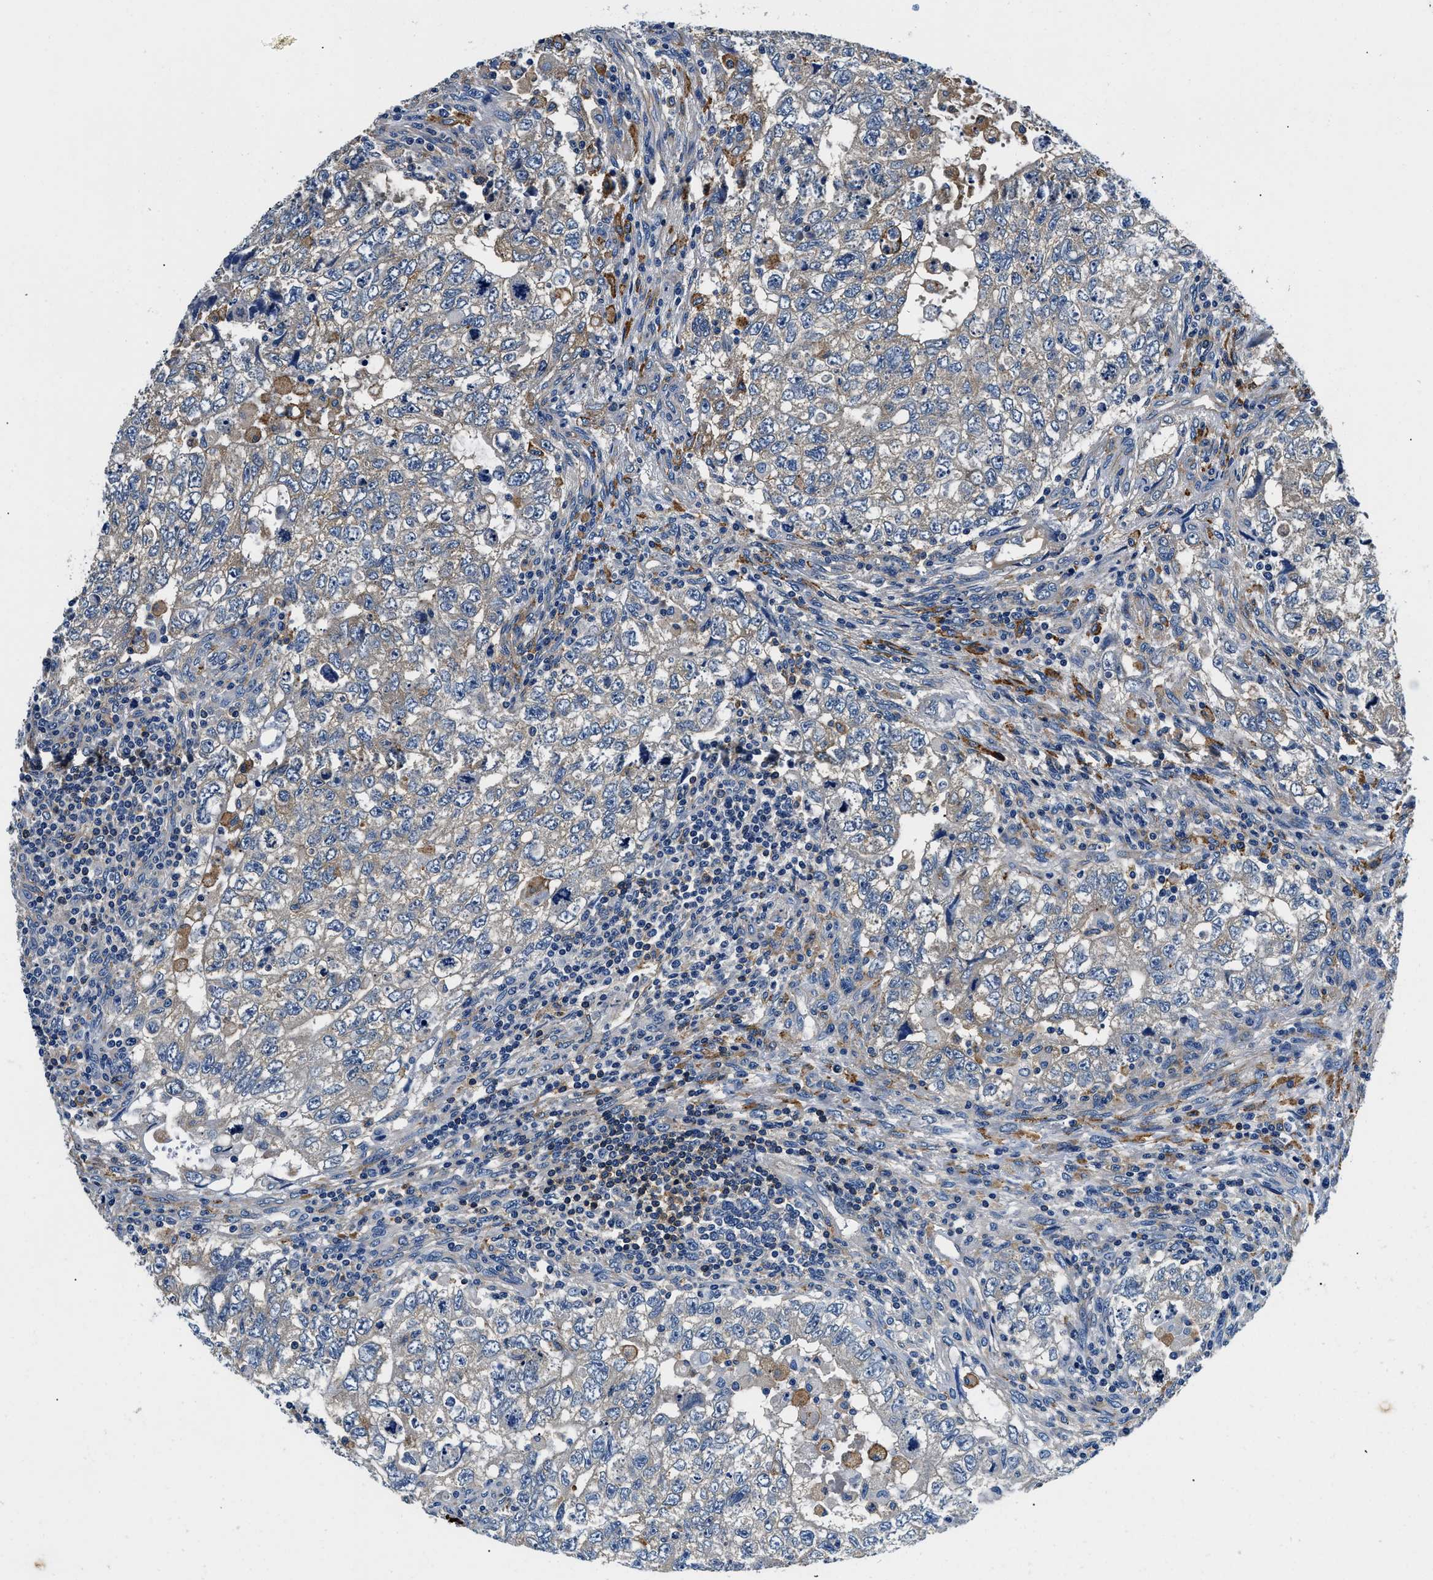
{"staining": {"intensity": "negative", "quantity": "none", "location": "none"}, "tissue": "testis cancer", "cell_type": "Tumor cells", "image_type": "cancer", "snomed": [{"axis": "morphology", "description": "Carcinoma, Embryonal, NOS"}, {"axis": "topography", "description": "Testis"}], "caption": "An image of human testis embryonal carcinoma is negative for staining in tumor cells. Brightfield microscopy of immunohistochemistry (IHC) stained with DAB (brown) and hematoxylin (blue), captured at high magnification.", "gene": "ZFAND3", "patient": {"sex": "male", "age": 36}}